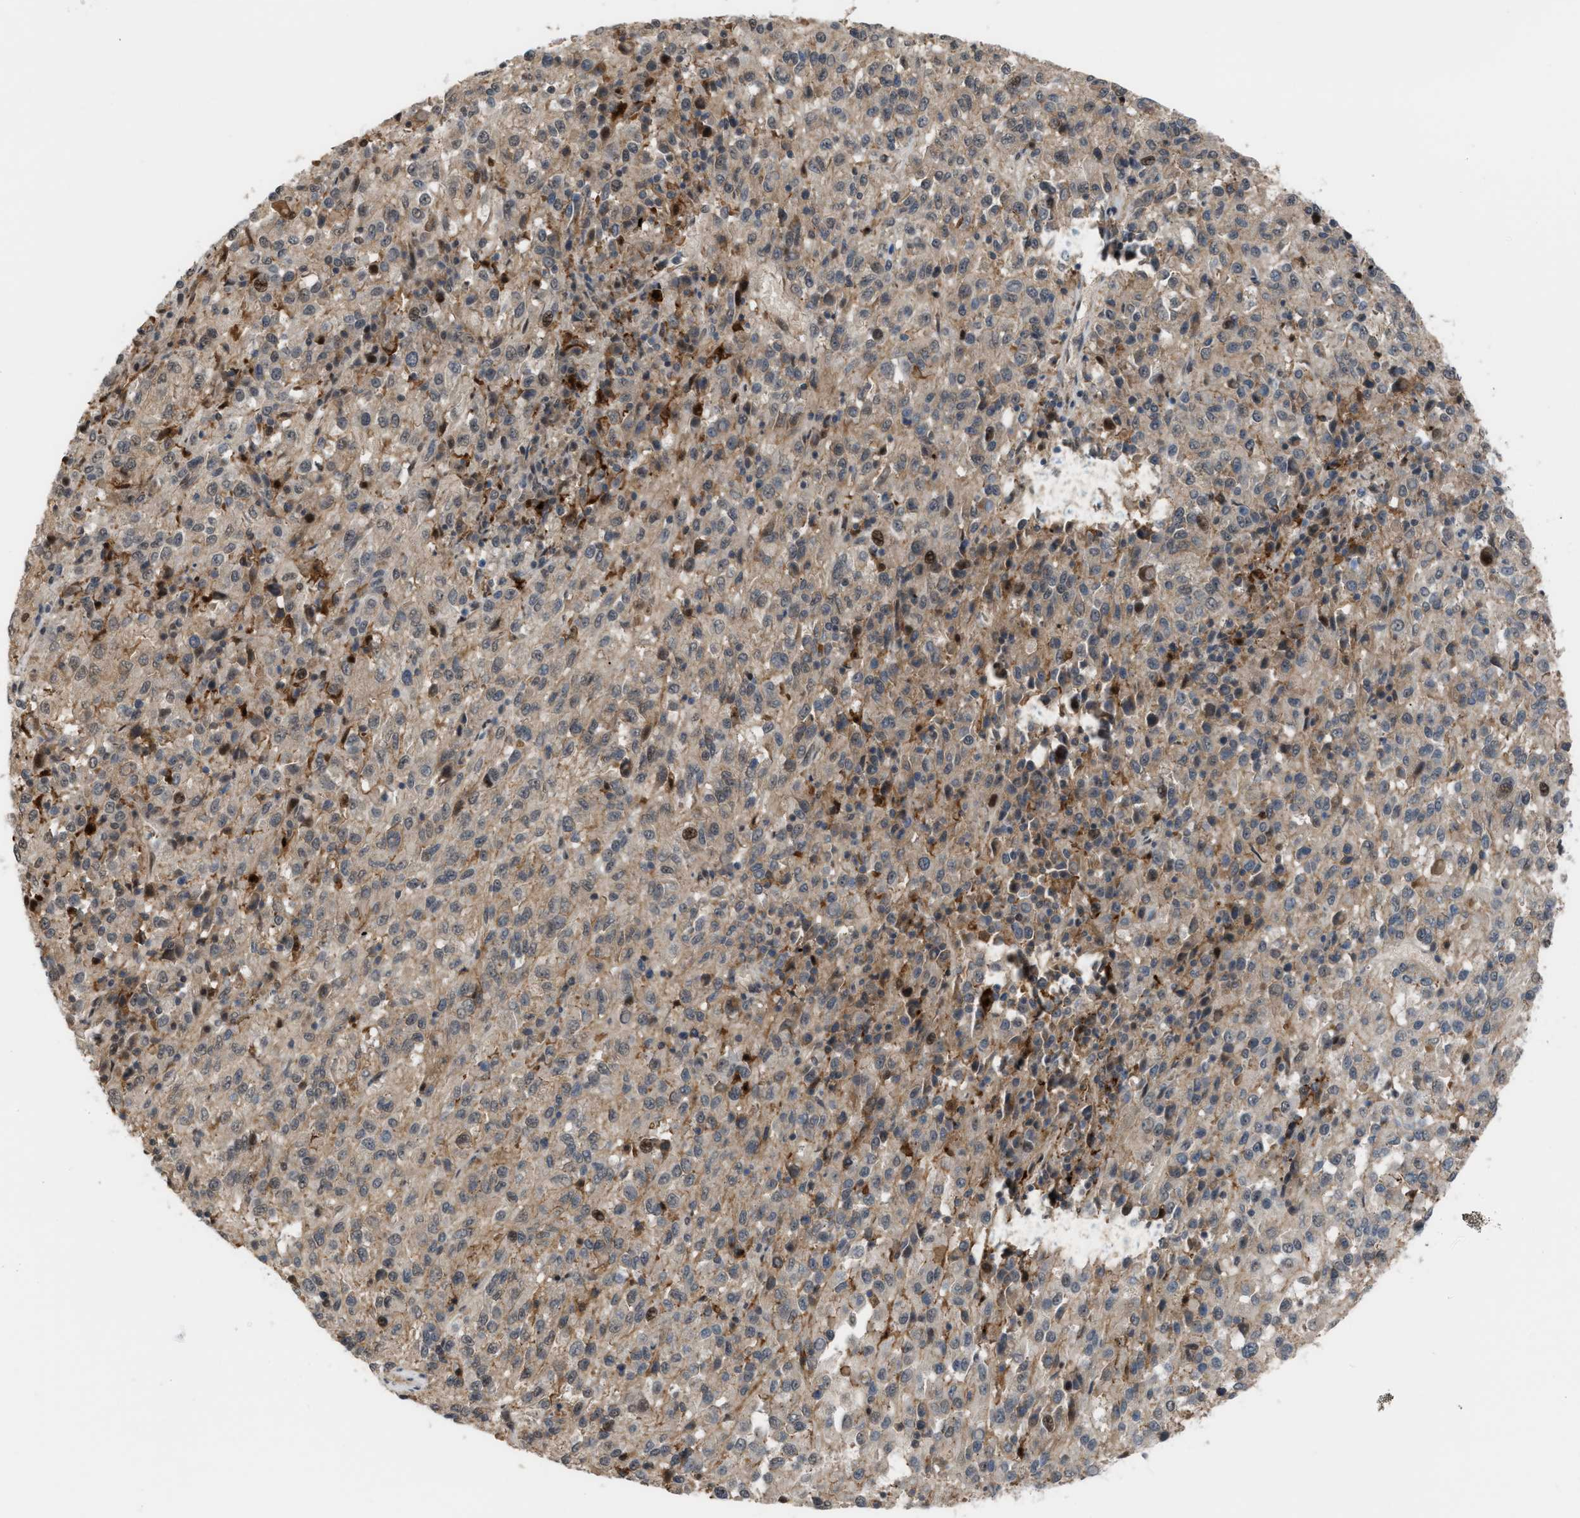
{"staining": {"intensity": "weak", "quantity": "25%-75%", "location": "cytoplasmic/membranous"}, "tissue": "melanoma", "cell_type": "Tumor cells", "image_type": "cancer", "snomed": [{"axis": "morphology", "description": "Malignant melanoma, Metastatic site"}, {"axis": "topography", "description": "Lung"}], "caption": "Brown immunohistochemical staining in melanoma reveals weak cytoplasmic/membranous positivity in about 25%-75% of tumor cells. The staining is performed using DAB (3,3'-diaminobenzidine) brown chromogen to label protein expression. The nuclei are counter-stained blue using hematoxylin.", "gene": "RFFL", "patient": {"sex": "male", "age": 64}}